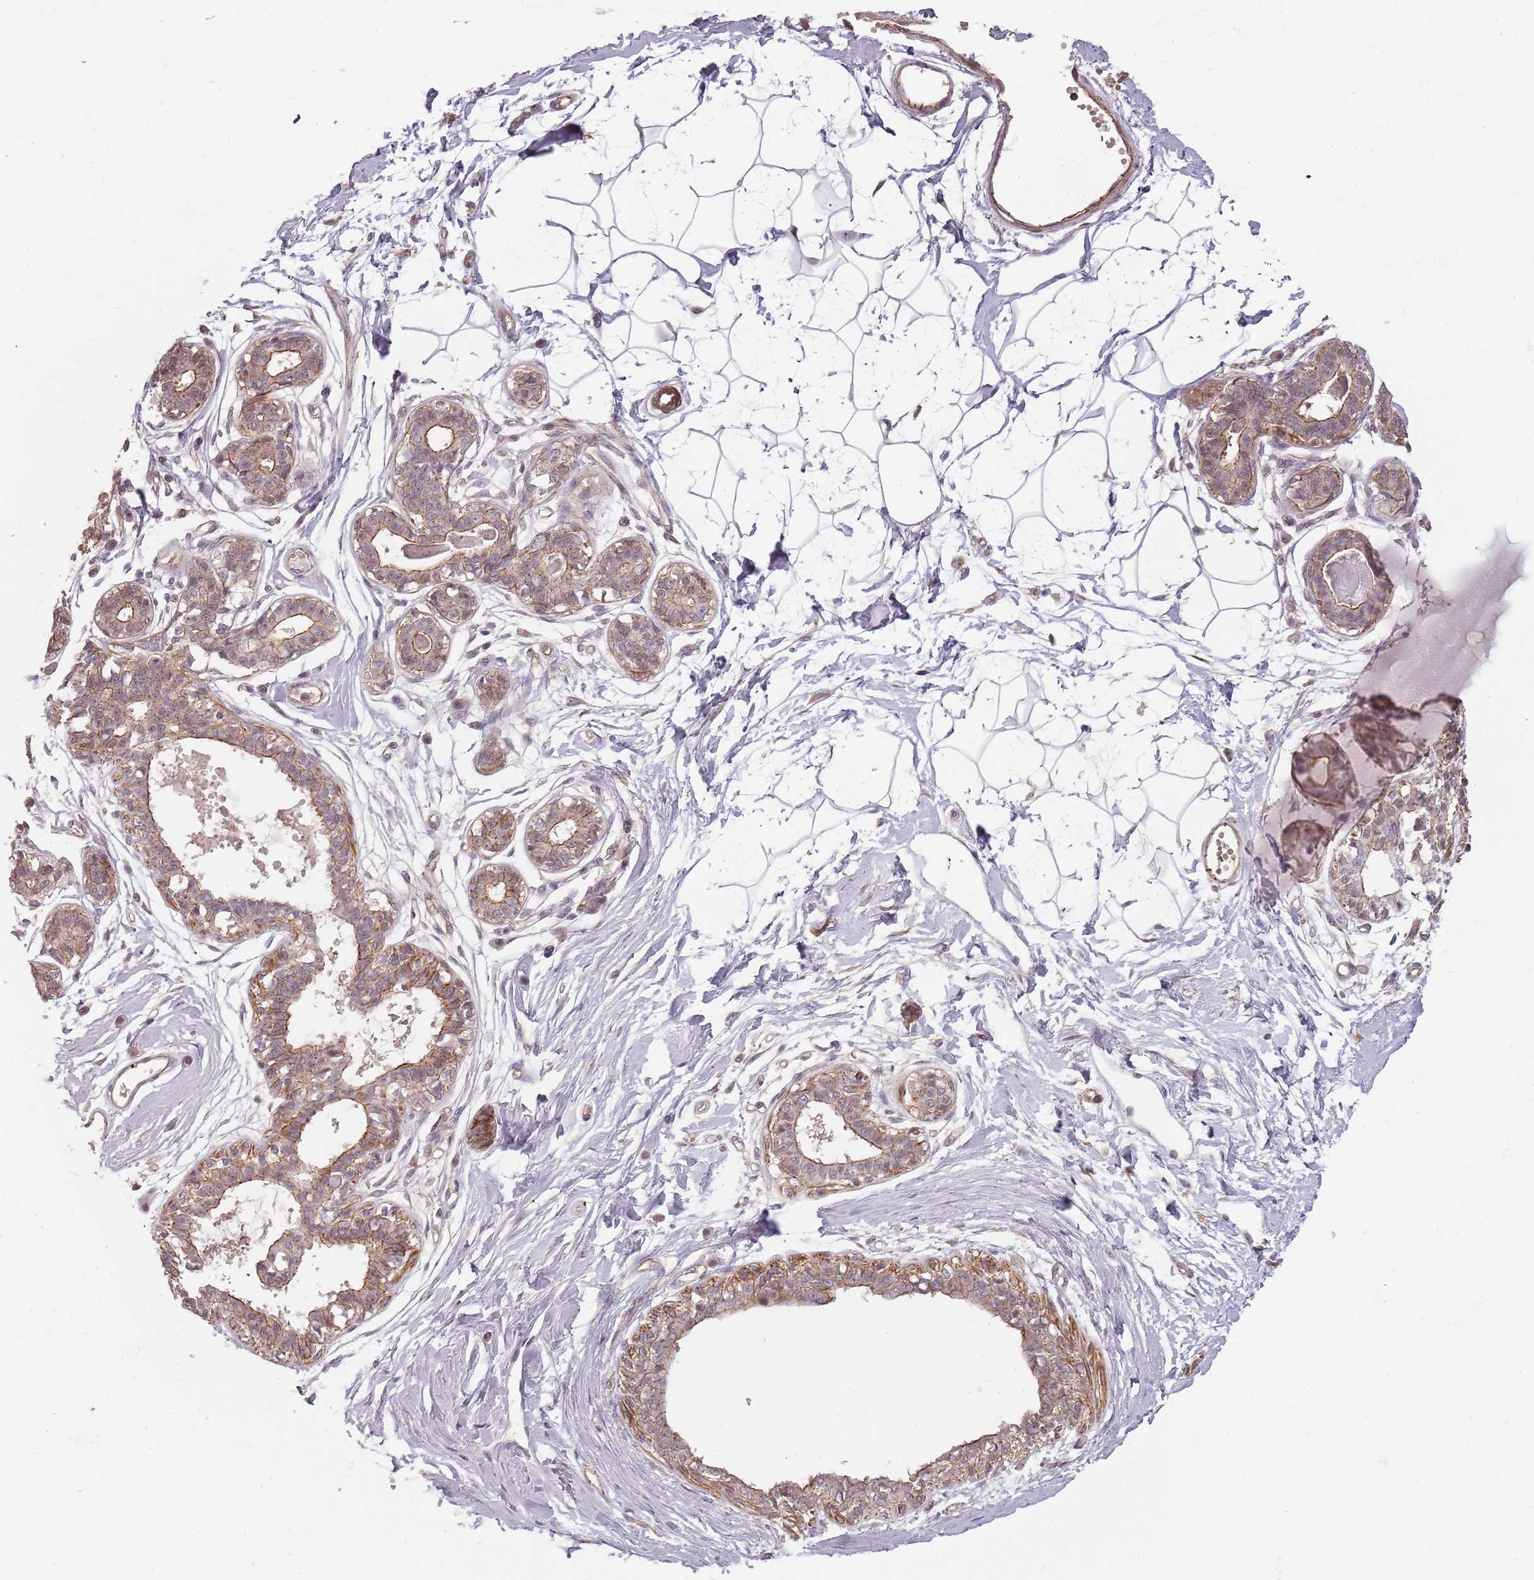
{"staining": {"intensity": "weak", "quantity": "<25%", "location": "cytoplasmic/membranous"}, "tissue": "breast", "cell_type": "Adipocytes", "image_type": "normal", "snomed": [{"axis": "morphology", "description": "Normal tissue, NOS"}, {"axis": "topography", "description": "Breast"}], "caption": "Human breast stained for a protein using immunohistochemistry (IHC) reveals no staining in adipocytes.", "gene": "PPP1R14C", "patient": {"sex": "female", "age": 45}}